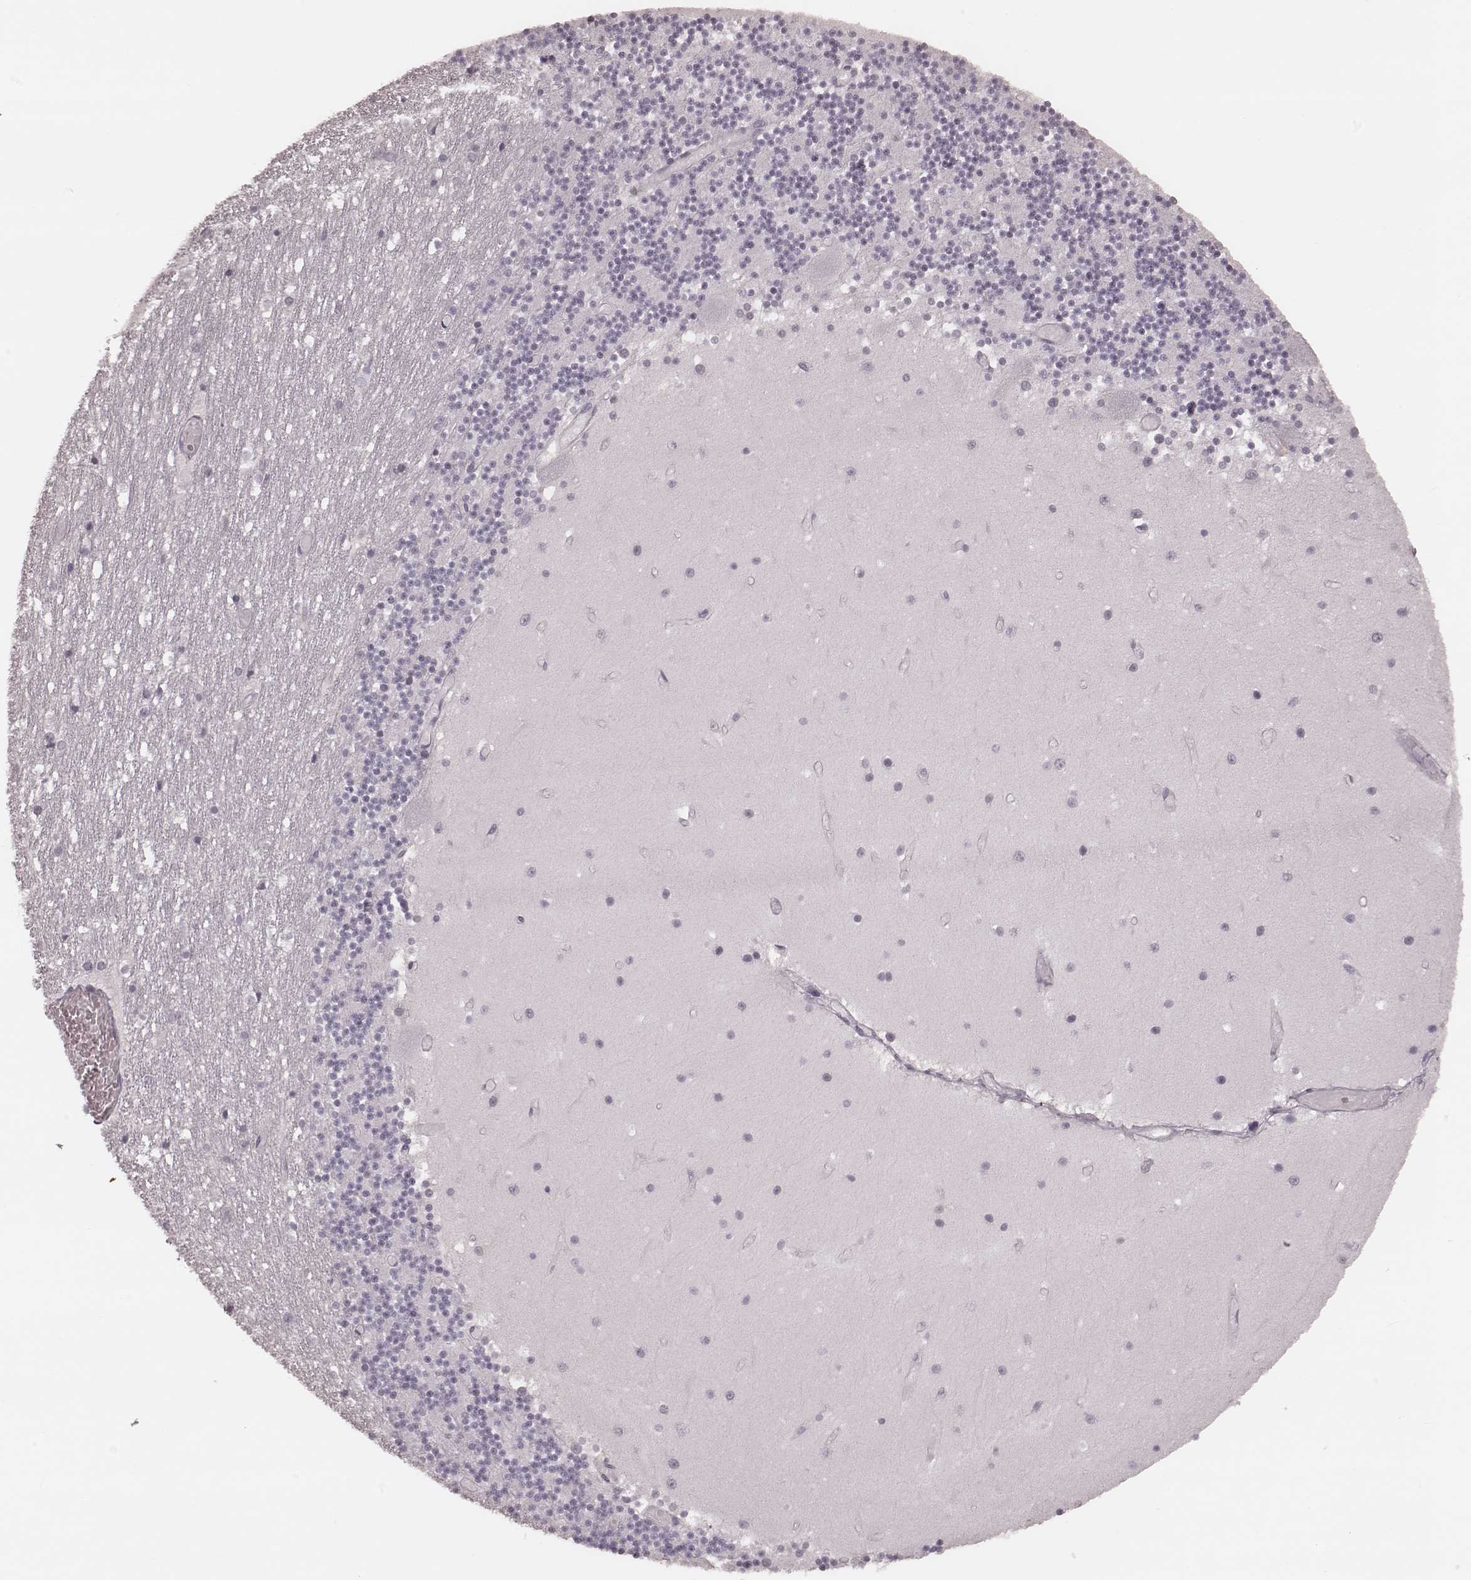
{"staining": {"intensity": "negative", "quantity": "none", "location": "none"}, "tissue": "cerebellum", "cell_type": "Cells in granular layer", "image_type": "normal", "snomed": [{"axis": "morphology", "description": "Normal tissue, NOS"}, {"axis": "topography", "description": "Cerebellum"}], "caption": "Immunohistochemistry (IHC) micrograph of normal cerebellum stained for a protein (brown), which displays no expression in cells in granular layer. (DAB immunohistochemistry (IHC), high magnification).", "gene": "KRT74", "patient": {"sex": "female", "age": 28}}